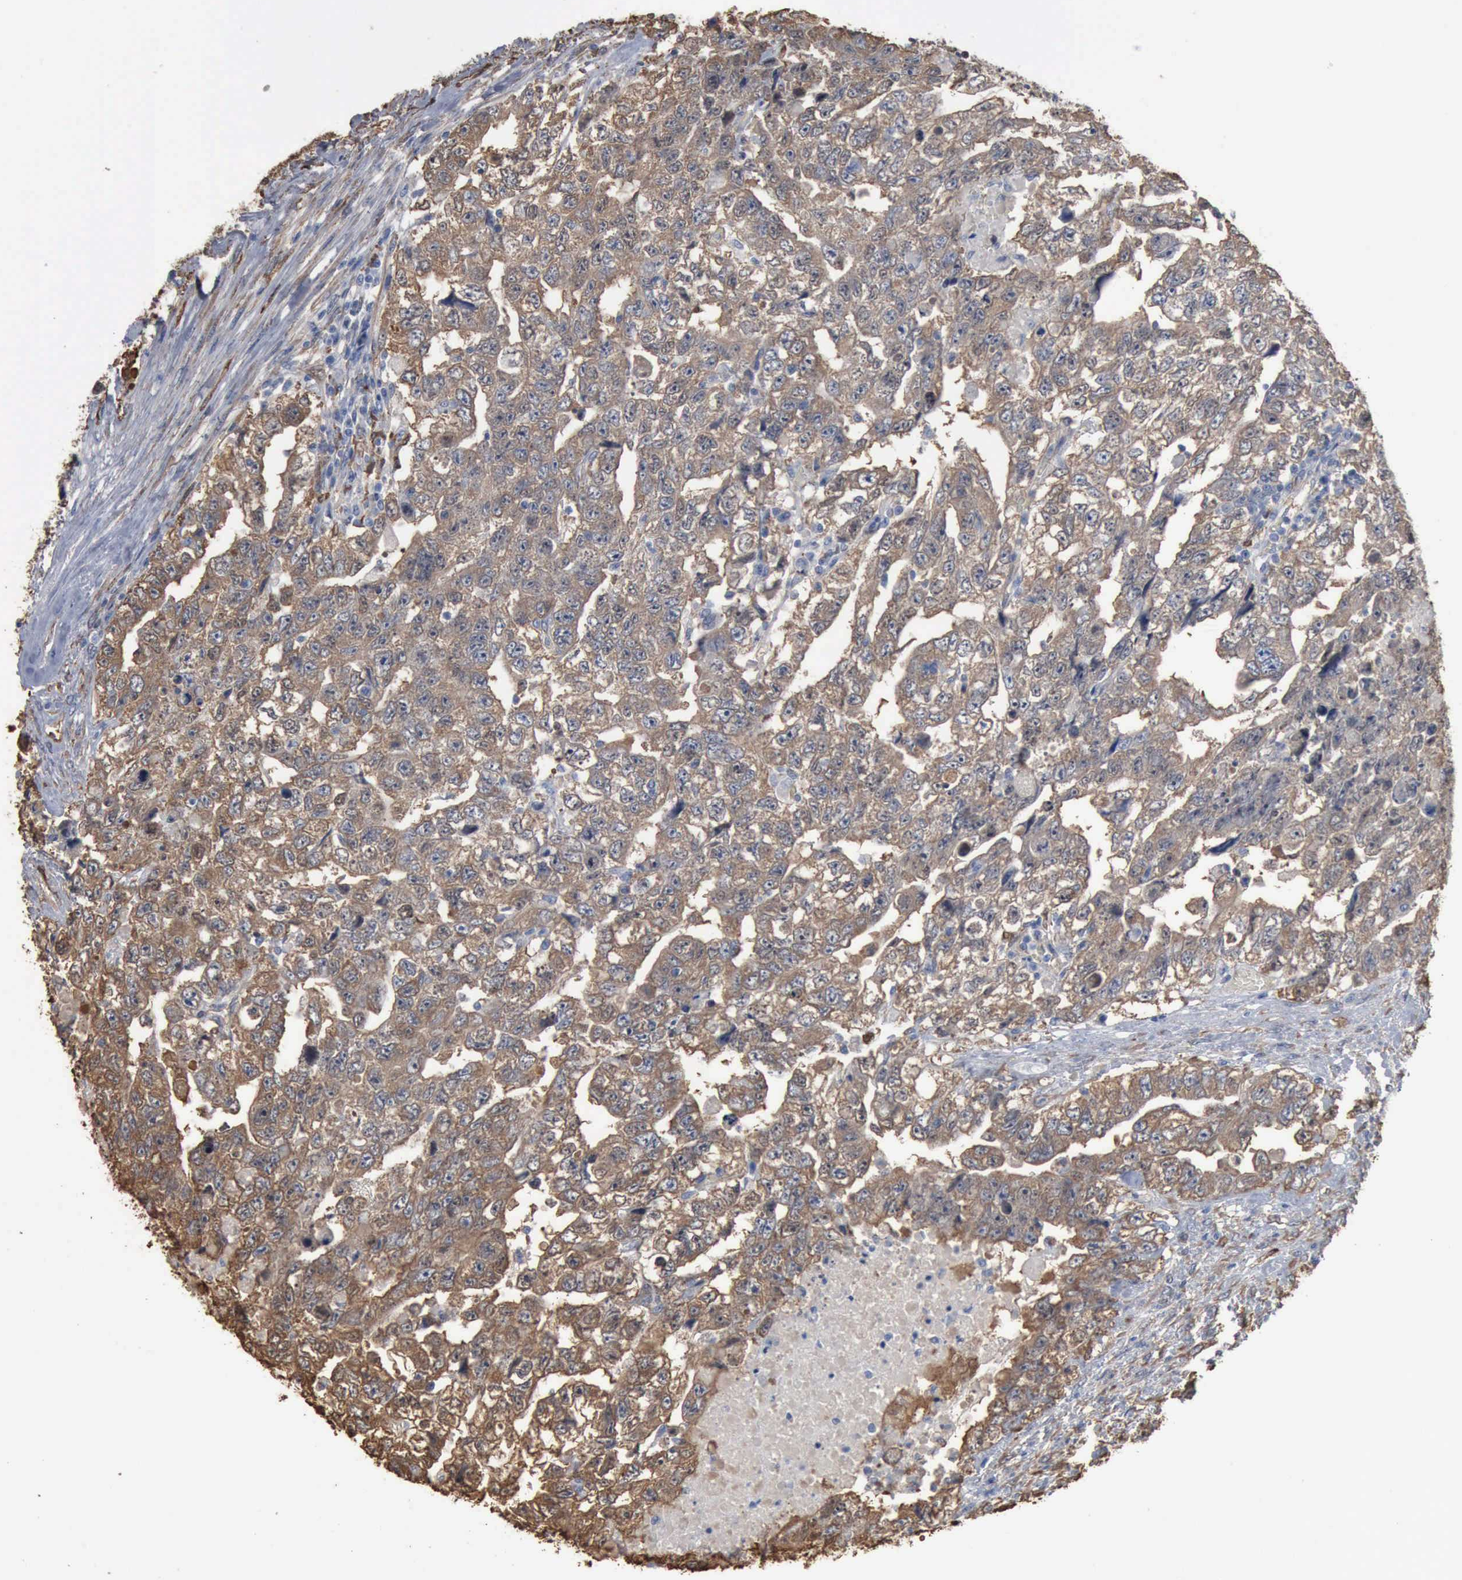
{"staining": {"intensity": "moderate", "quantity": ">75%", "location": "cytoplasmic/membranous"}, "tissue": "testis cancer", "cell_type": "Tumor cells", "image_type": "cancer", "snomed": [{"axis": "morphology", "description": "Carcinoma, Embryonal, NOS"}, {"axis": "topography", "description": "Testis"}], "caption": "Tumor cells exhibit moderate cytoplasmic/membranous positivity in about >75% of cells in testis cancer (embryonal carcinoma).", "gene": "FSCN1", "patient": {"sex": "male", "age": 36}}